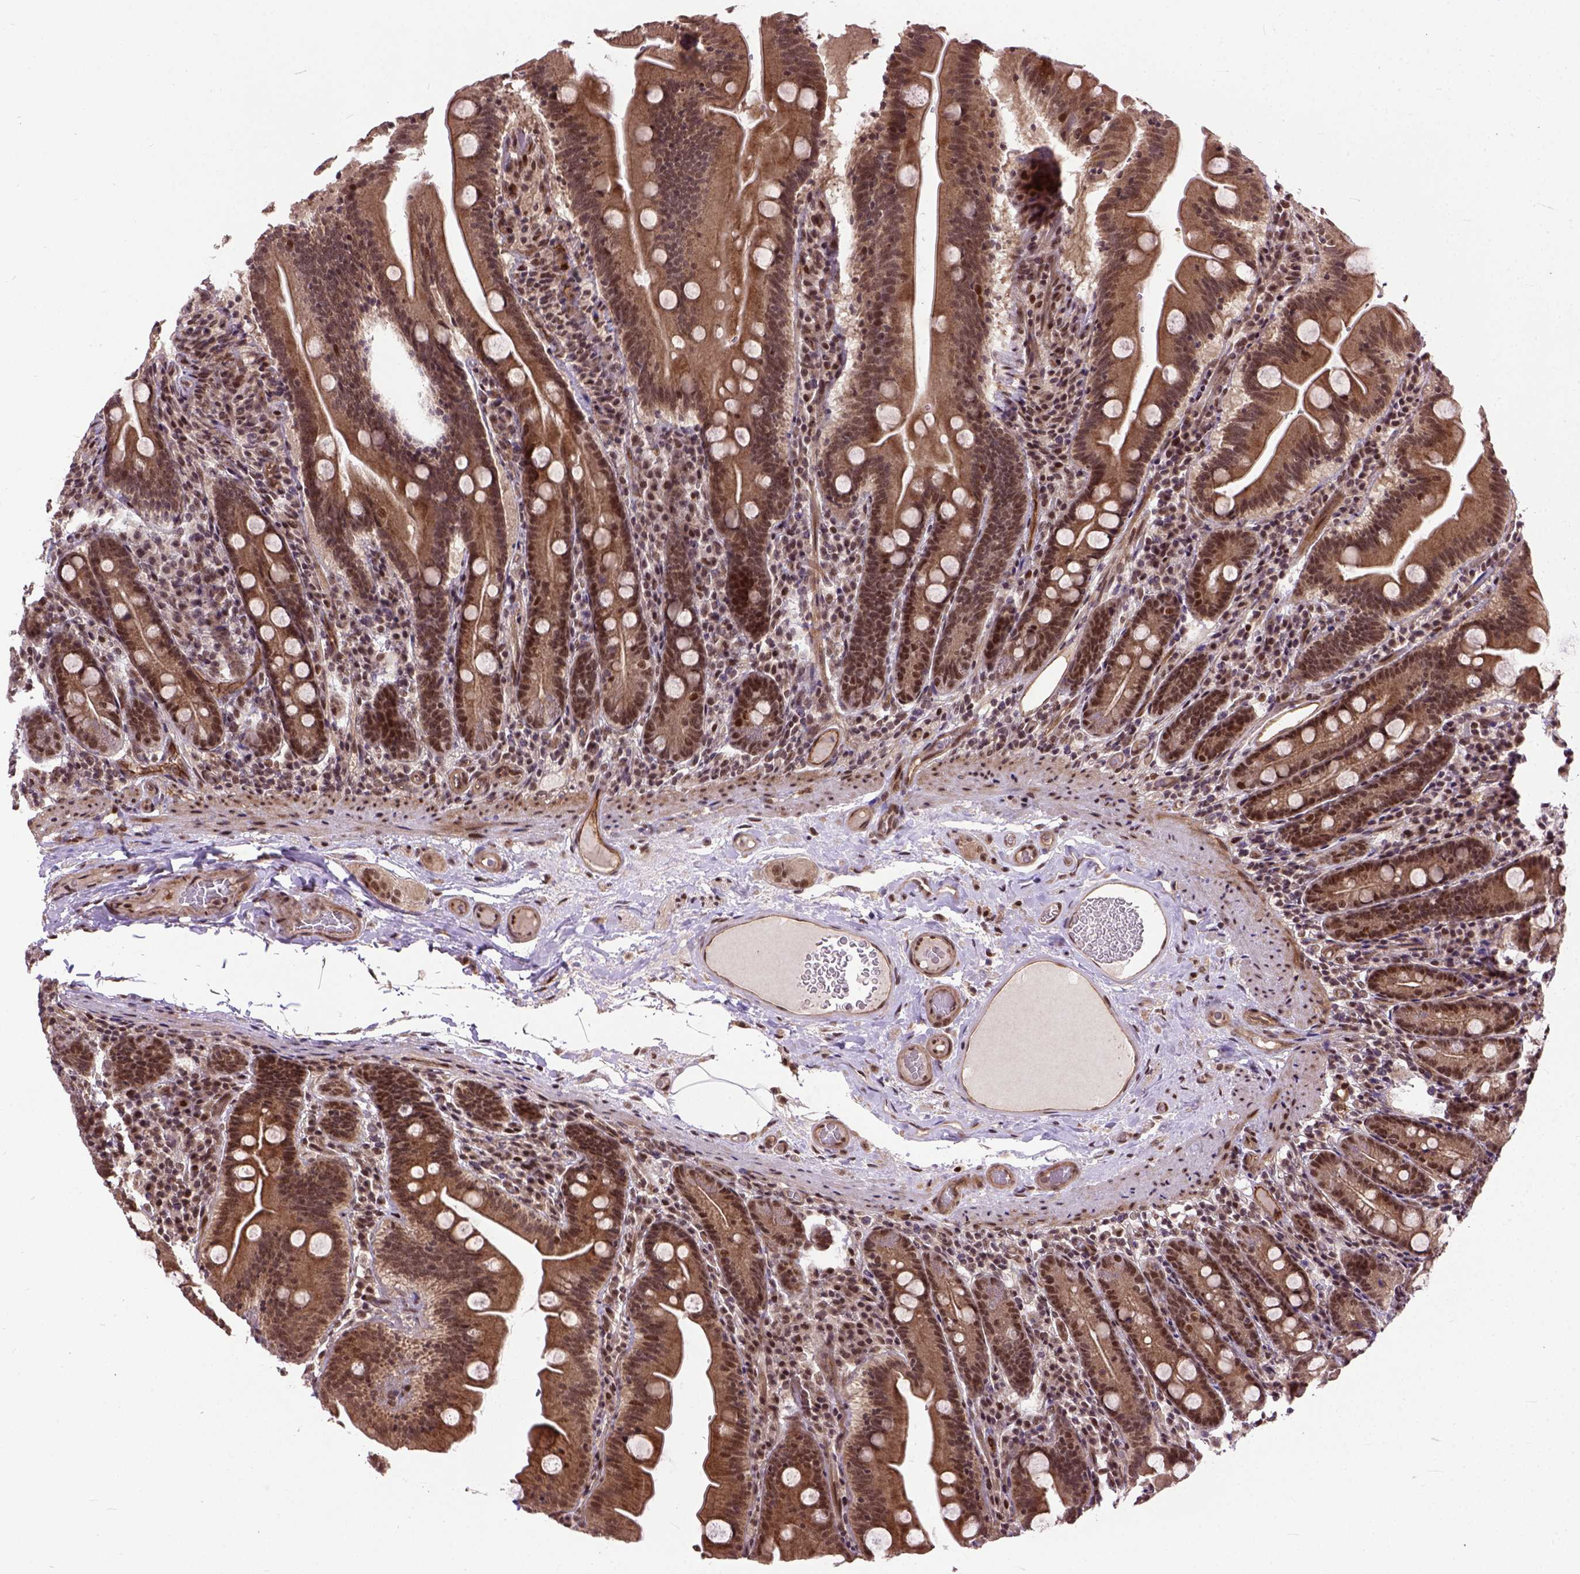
{"staining": {"intensity": "moderate", "quantity": ">75%", "location": "cytoplasmic/membranous,nuclear"}, "tissue": "small intestine", "cell_type": "Glandular cells", "image_type": "normal", "snomed": [{"axis": "morphology", "description": "Normal tissue, NOS"}, {"axis": "topography", "description": "Small intestine"}], "caption": "This histopathology image reveals unremarkable small intestine stained with IHC to label a protein in brown. The cytoplasmic/membranous,nuclear of glandular cells show moderate positivity for the protein. Nuclei are counter-stained blue.", "gene": "ZNF630", "patient": {"sex": "male", "age": 37}}